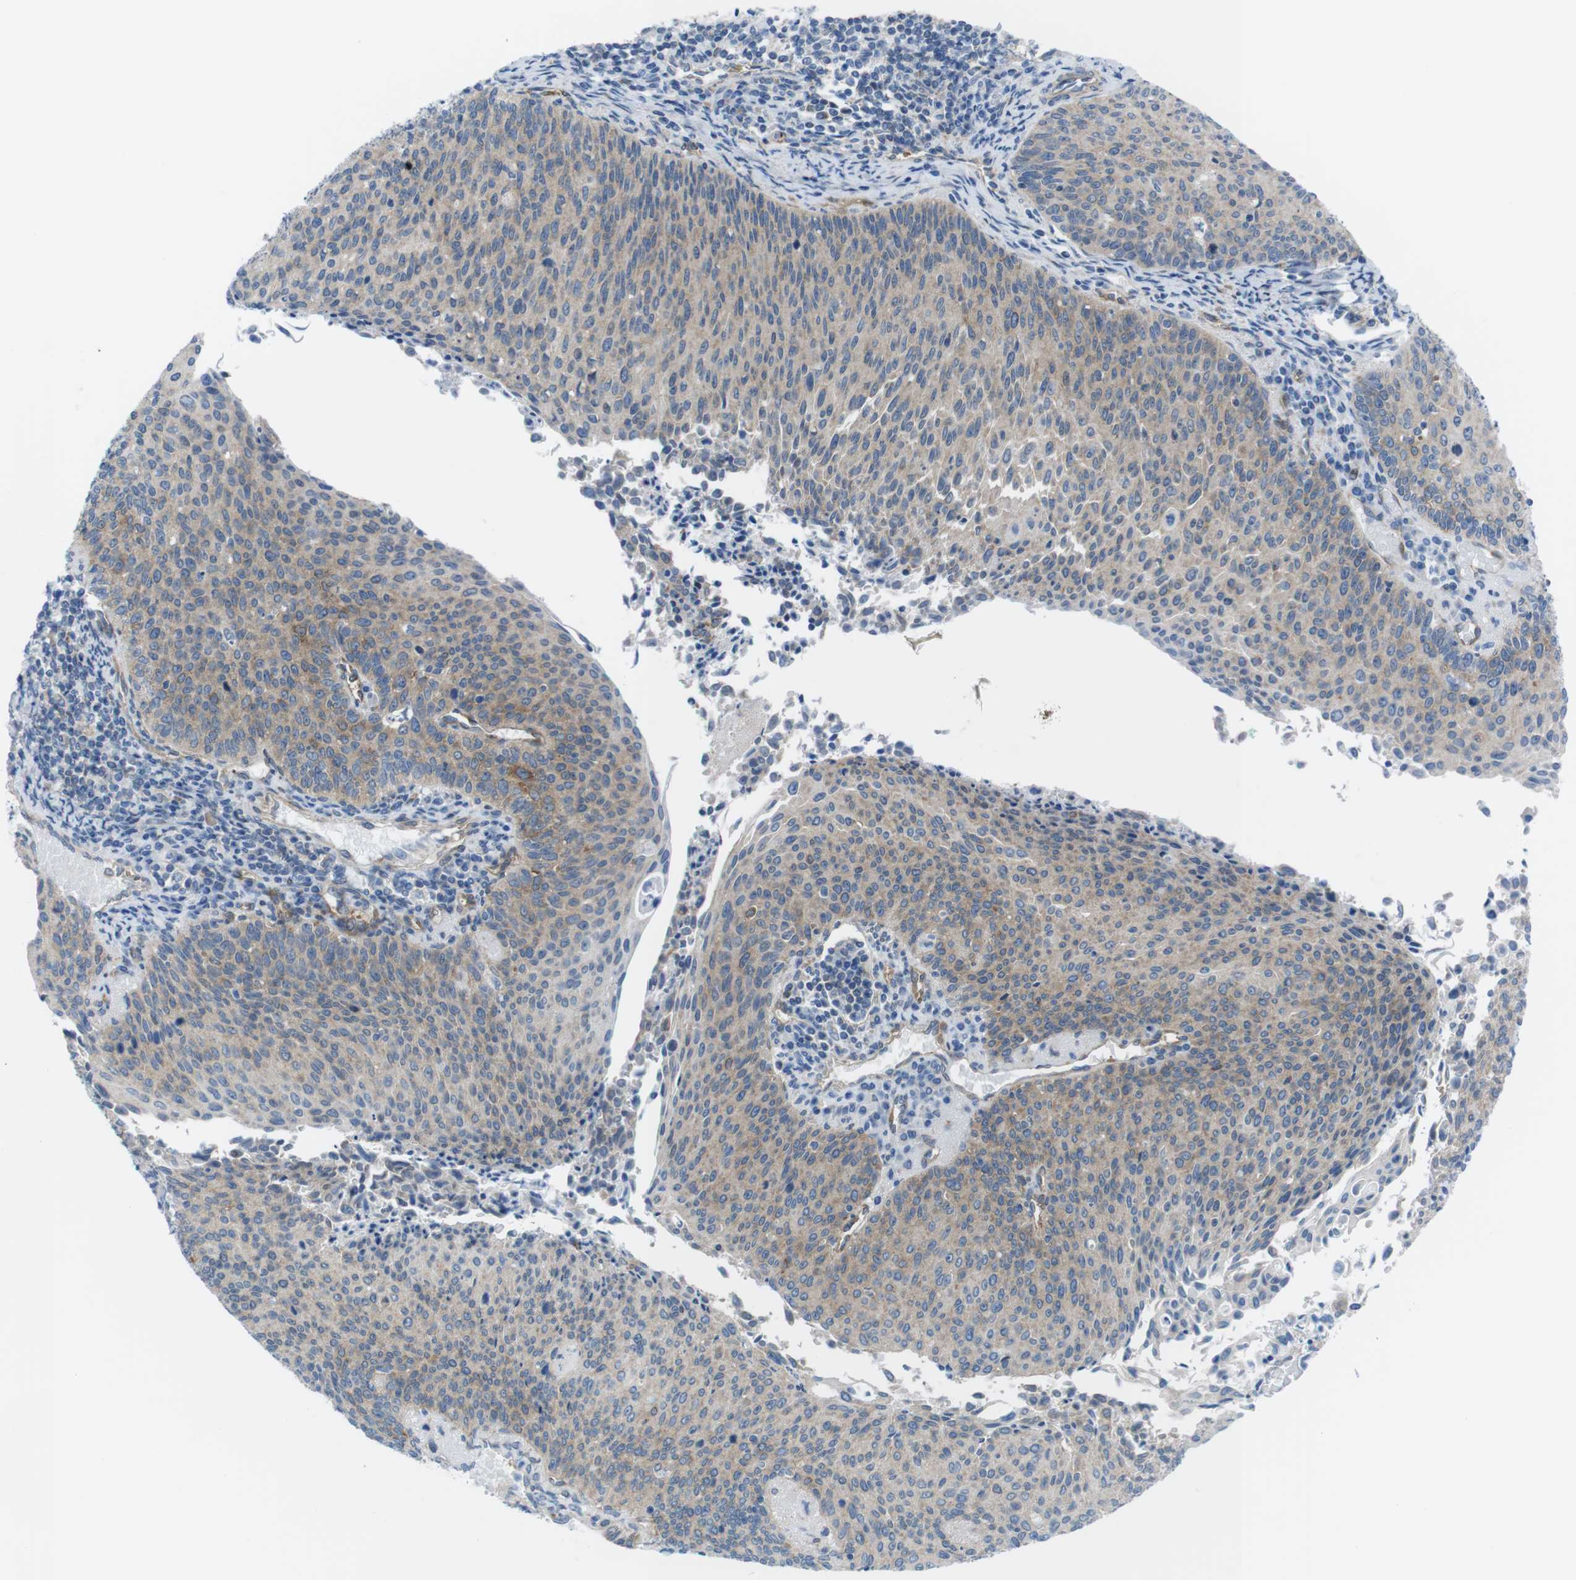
{"staining": {"intensity": "weak", "quantity": ">75%", "location": "cytoplasmic/membranous"}, "tissue": "cervical cancer", "cell_type": "Tumor cells", "image_type": "cancer", "snomed": [{"axis": "morphology", "description": "Squamous cell carcinoma, NOS"}, {"axis": "topography", "description": "Cervix"}], "caption": "Immunohistochemistry micrograph of human squamous cell carcinoma (cervical) stained for a protein (brown), which reveals low levels of weak cytoplasmic/membranous expression in about >75% of tumor cells.", "gene": "DIAPH2", "patient": {"sex": "female", "age": 55}}